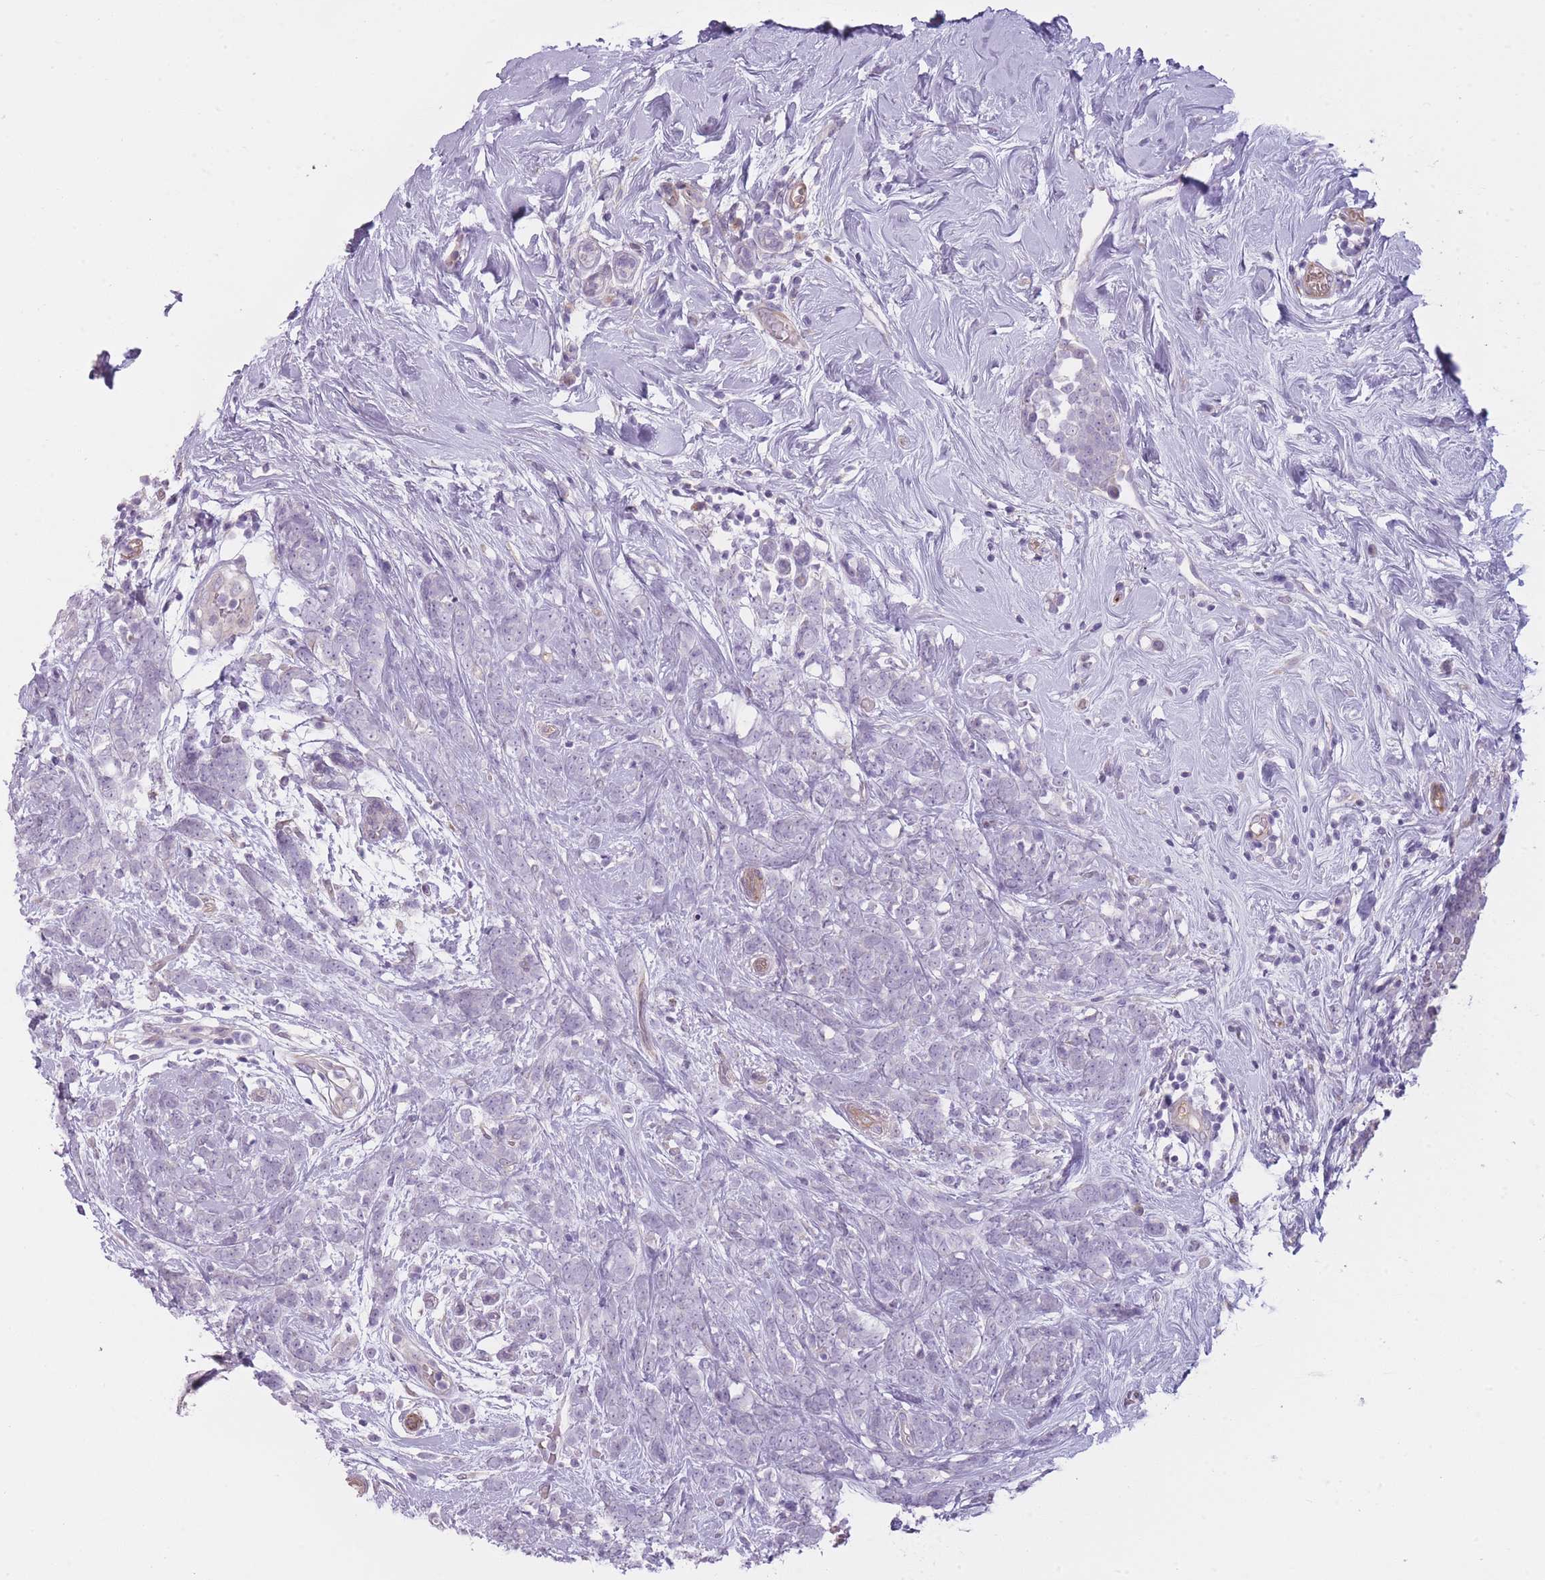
{"staining": {"intensity": "negative", "quantity": "none", "location": "none"}, "tissue": "breast cancer", "cell_type": "Tumor cells", "image_type": "cancer", "snomed": [{"axis": "morphology", "description": "Lobular carcinoma"}, {"axis": "topography", "description": "Breast"}], "caption": "Histopathology image shows no significant protein positivity in tumor cells of lobular carcinoma (breast).", "gene": "PGRMC2", "patient": {"sex": "female", "age": 58}}